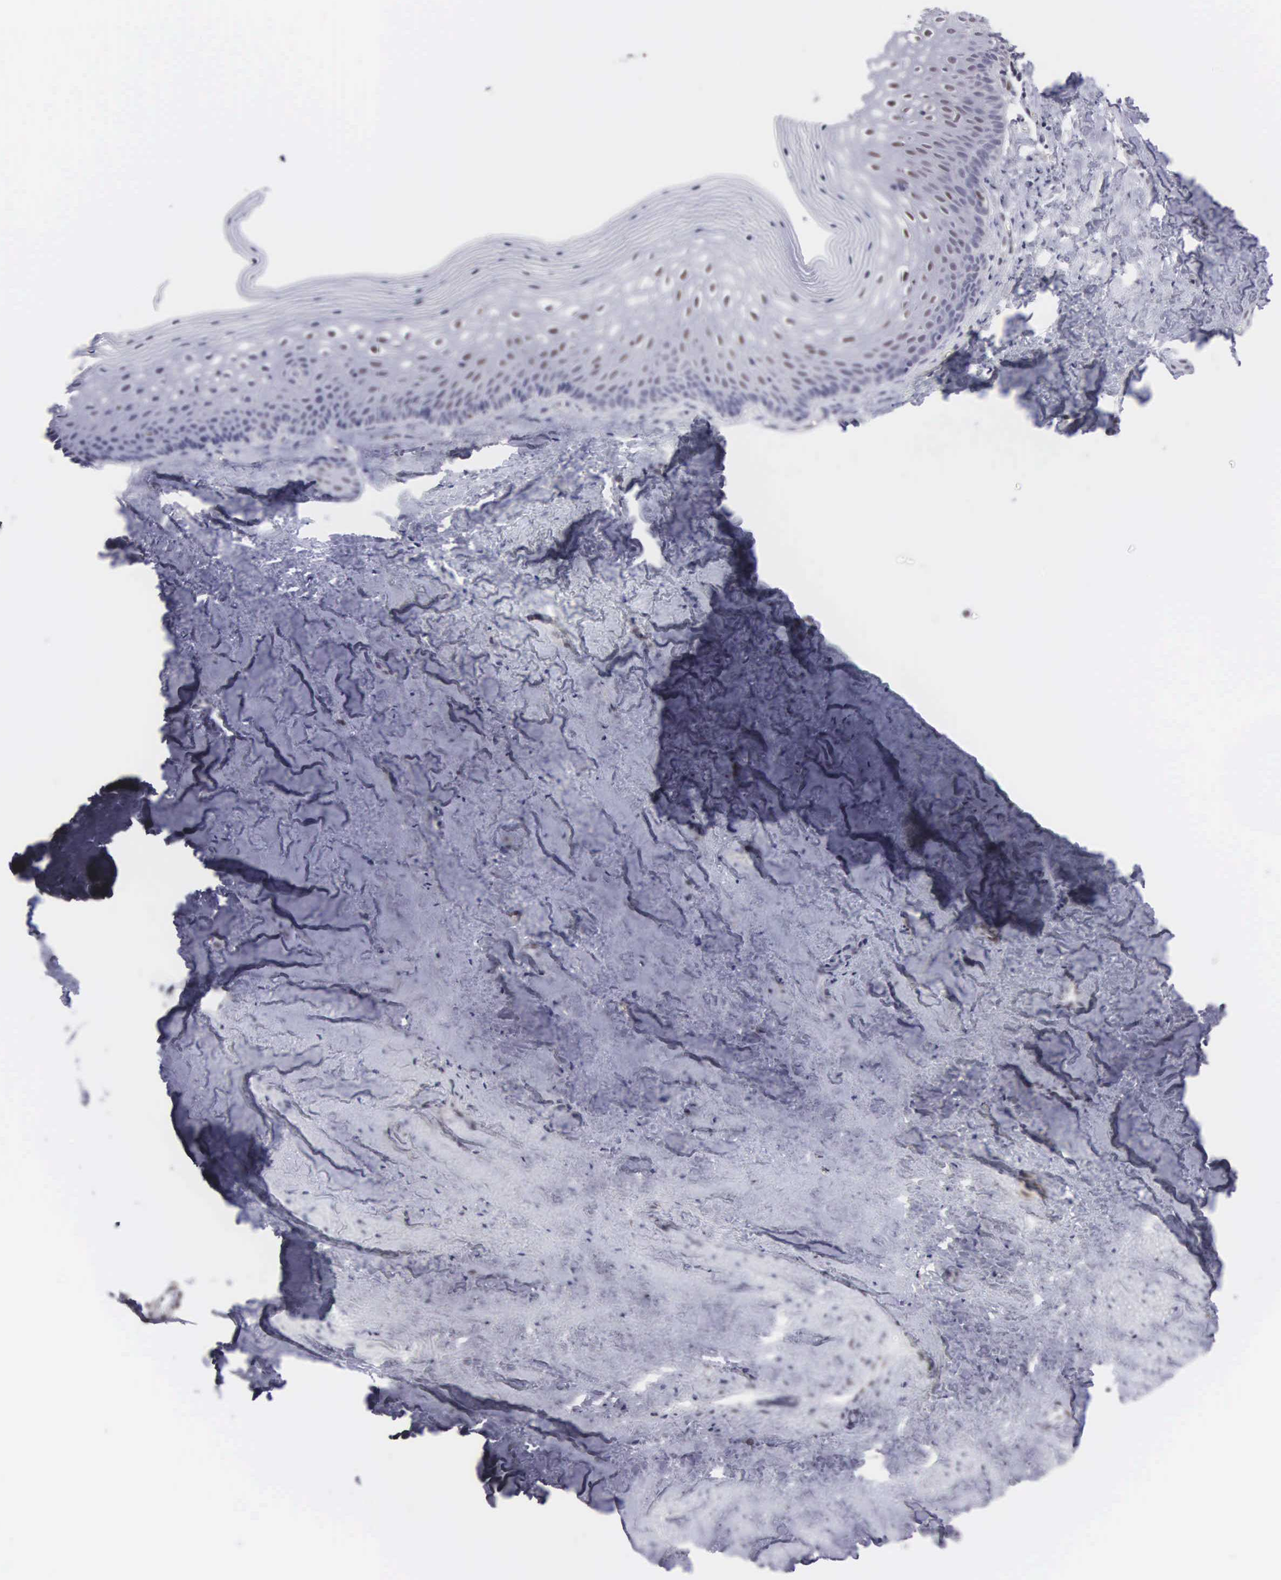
{"staining": {"intensity": "weak", "quantity": ">75%", "location": "nuclear"}, "tissue": "vagina", "cell_type": "Squamous epithelial cells", "image_type": "normal", "snomed": [{"axis": "morphology", "description": "Normal tissue, NOS"}, {"axis": "topography", "description": "Vagina"}], "caption": "Squamous epithelial cells reveal low levels of weak nuclear positivity in approximately >75% of cells in normal human vagina. The staining was performed using DAB, with brown indicating positive protein expression. Nuclei are stained blue with hematoxylin.", "gene": "ETV6", "patient": {"sex": "female", "age": 46}}